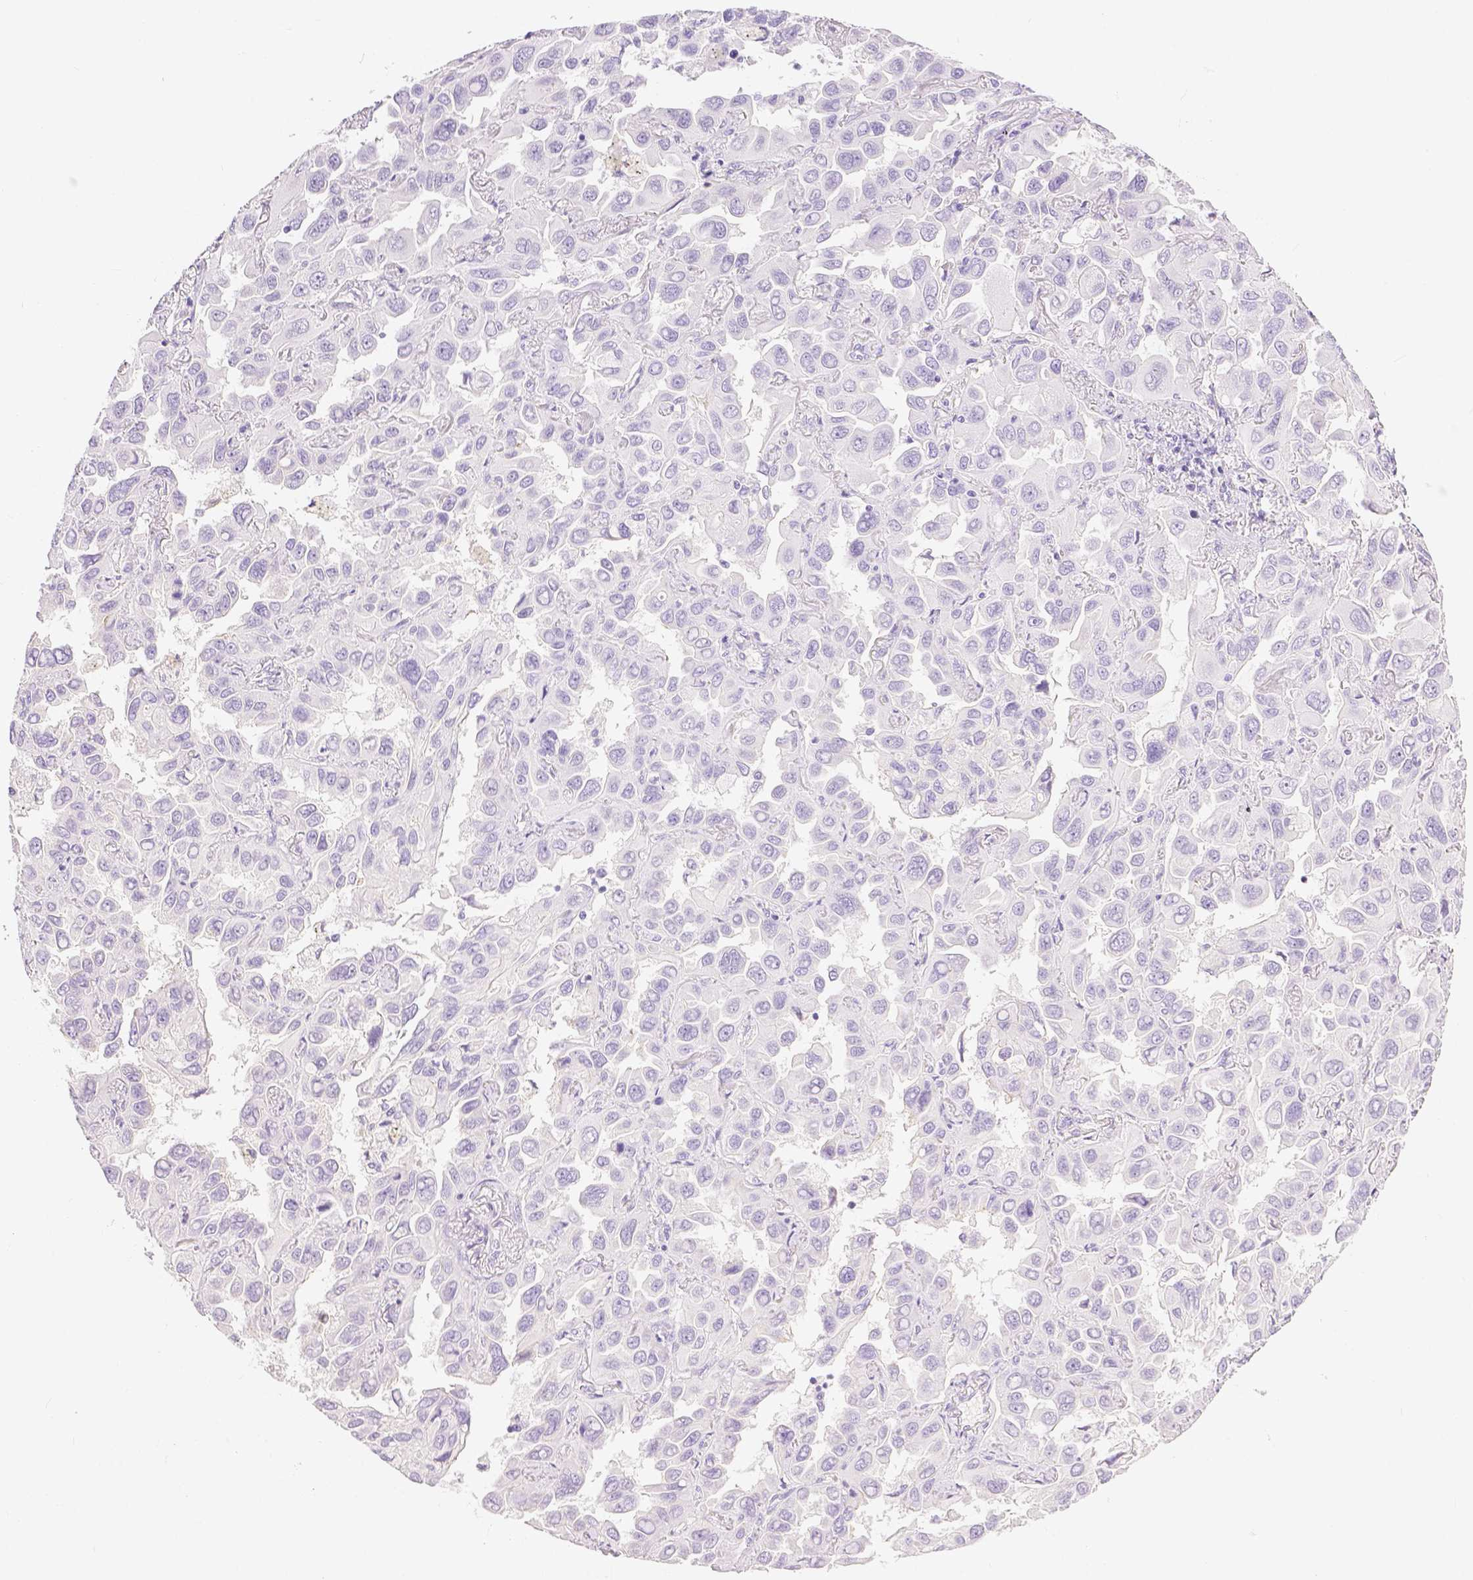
{"staining": {"intensity": "negative", "quantity": "none", "location": "none"}, "tissue": "lung cancer", "cell_type": "Tumor cells", "image_type": "cancer", "snomed": [{"axis": "morphology", "description": "Adenocarcinoma, NOS"}, {"axis": "topography", "description": "Lung"}], "caption": "Immunohistochemistry (IHC) image of neoplastic tissue: human lung adenocarcinoma stained with DAB demonstrates no significant protein expression in tumor cells.", "gene": "SLC27A5", "patient": {"sex": "male", "age": 64}}